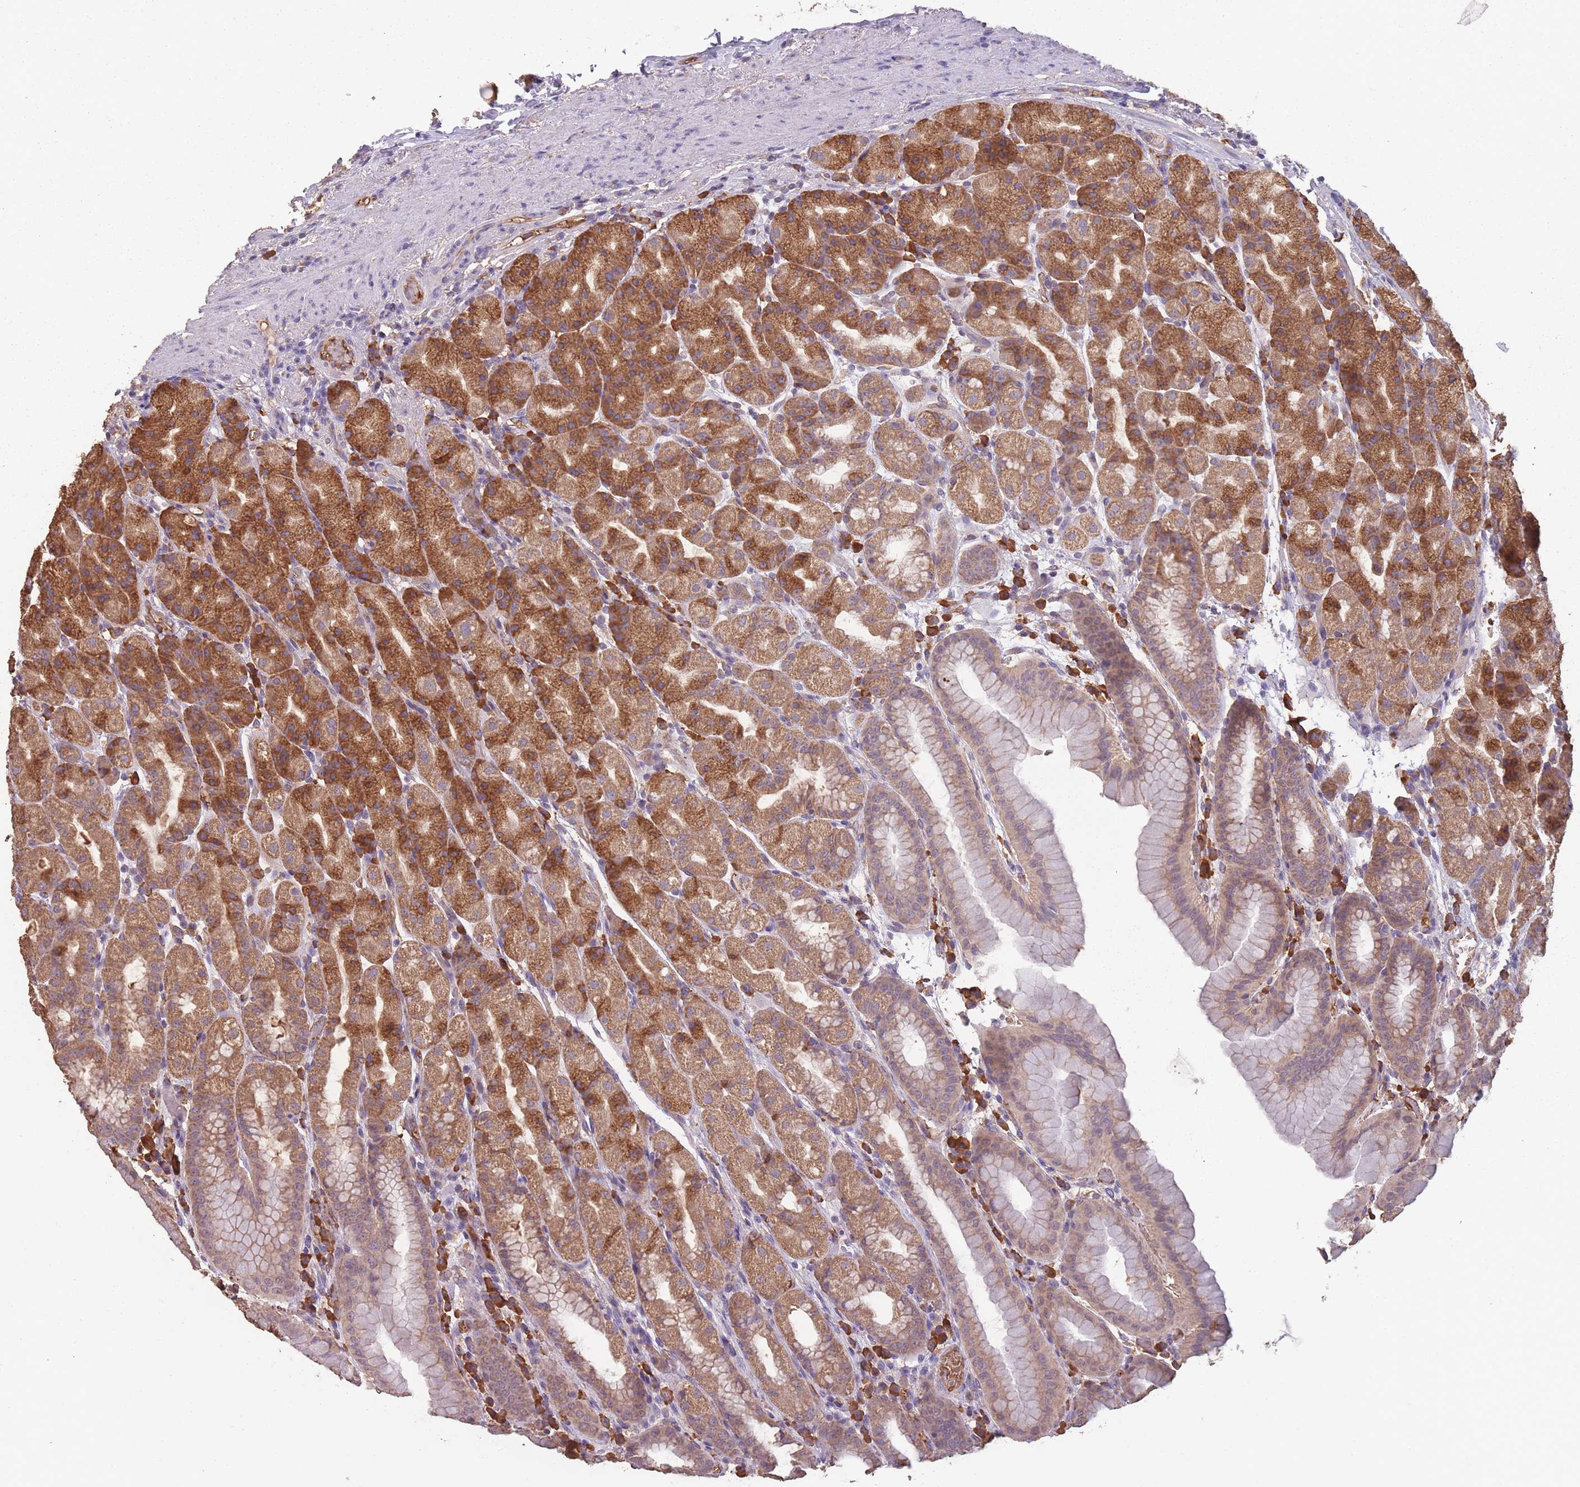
{"staining": {"intensity": "strong", "quantity": "25%-75%", "location": "cytoplasmic/membranous"}, "tissue": "stomach", "cell_type": "Glandular cells", "image_type": "normal", "snomed": [{"axis": "morphology", "description": "Normal tissue, NOS"}, {"axis": "topography", "description": "Stomach, upper"}, {"axis": "topography", "description": "Stomach"}], "caption": "IHC micrograph of benign stomach: human stomach stained using immunohistochemistry (IHC) demonstrates high levels of strong protein expression localized specifically in the cytoplasmic/membranous of glandular cells, appearing as a cytoplasmic/membranous brown color.", "gene": "SANBR", "patient": {"sex": "male", "age": 68}}